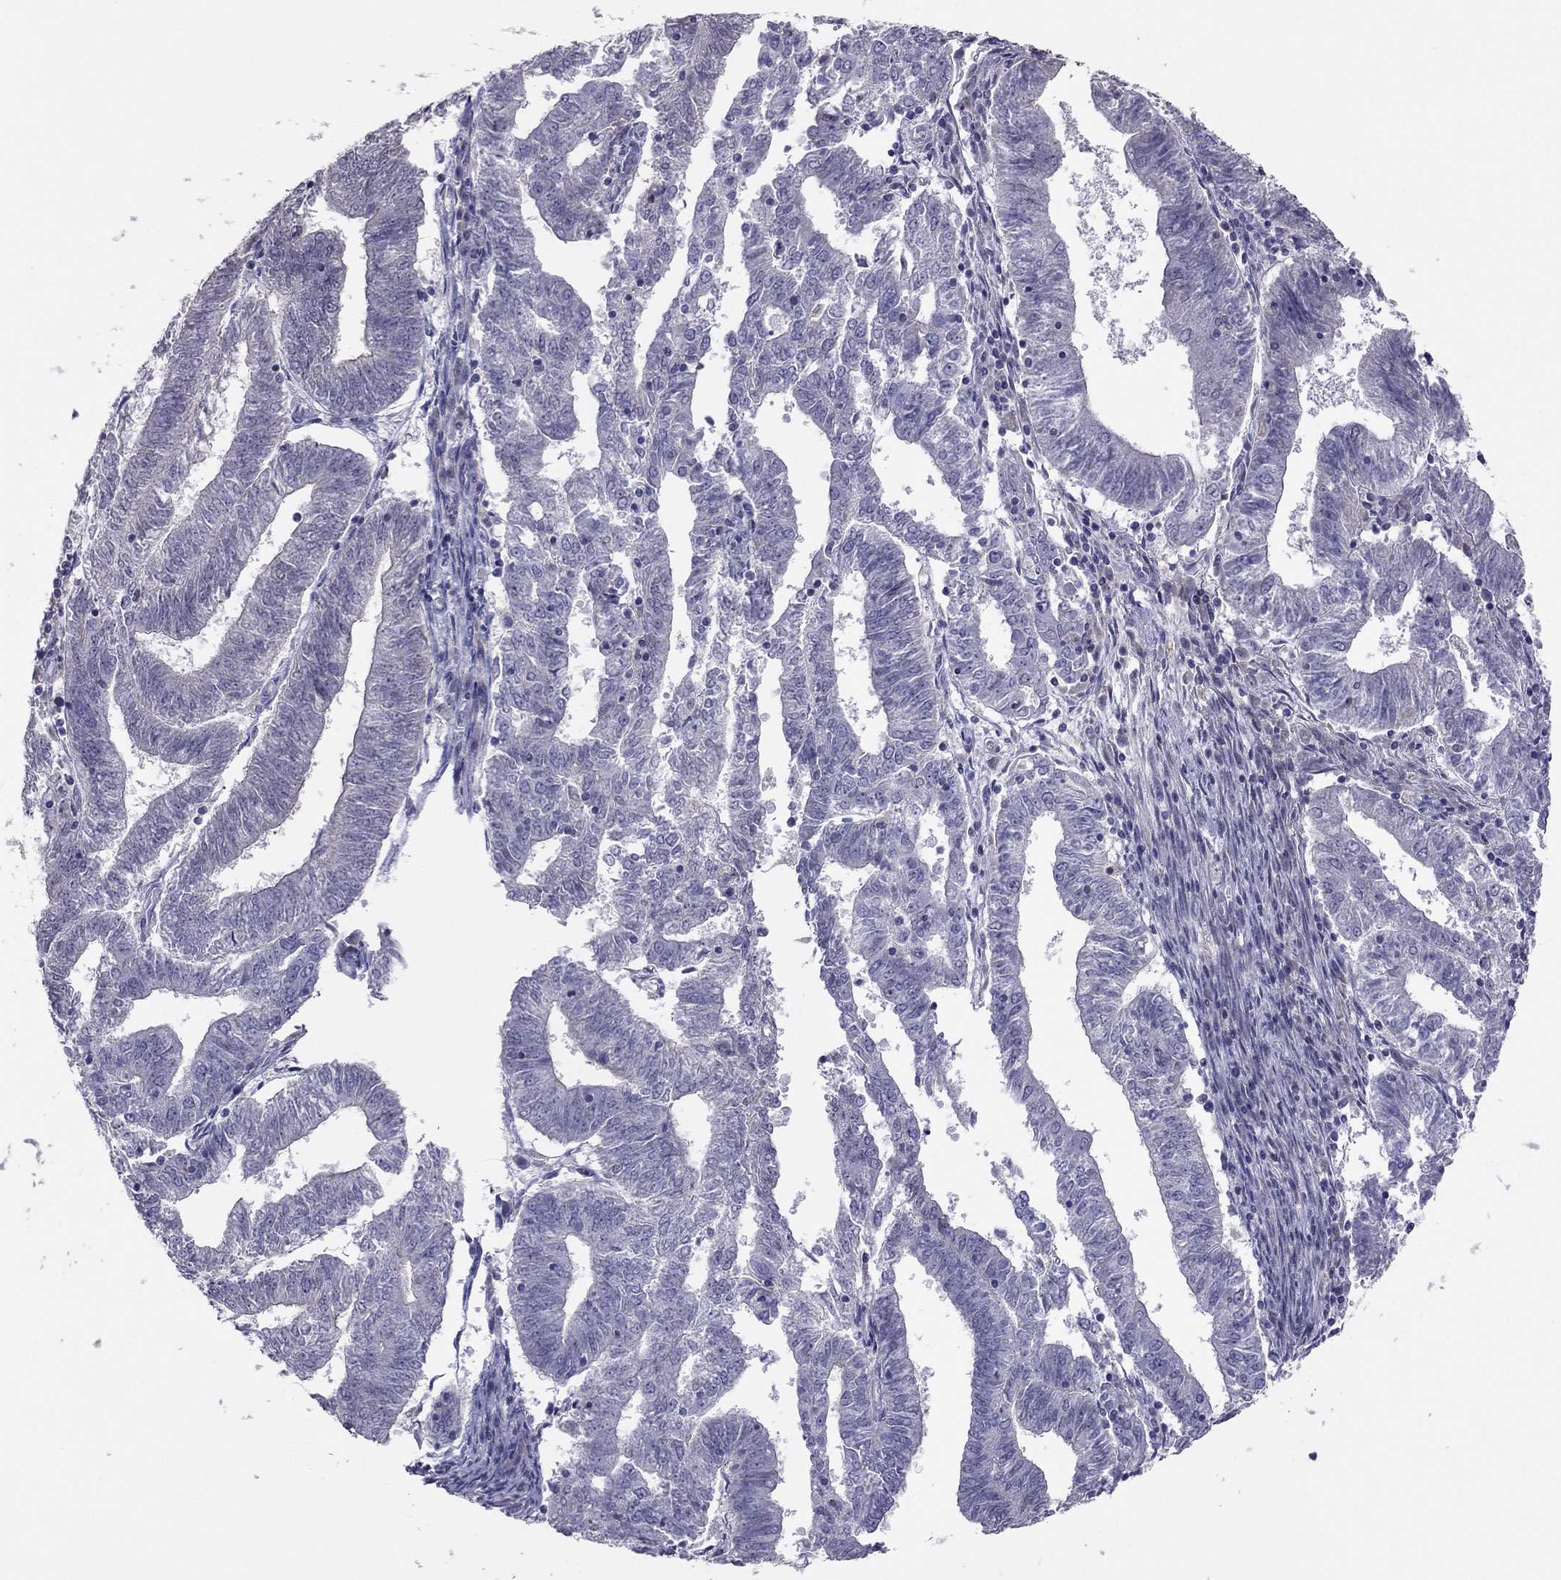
{"staining": {"intensity": "negative", "quantity": "none", "location": "none"}, "tissue": "endometrial cancer", "cell_type": "Tumor cells", "image_type": "cancer", "snomed": [{"axis": "morphology", "description": "Adenocarcinoma, NOS"}, {"axis": "topography", "description": "Endometrium"}], "caption": "Adenocarcinoma (endometrial) was stained to show a protein in brown. There is no significant expression in tumor cells.", "gene": "RGS8", "patient": {"sex": "female", "age": 82}}